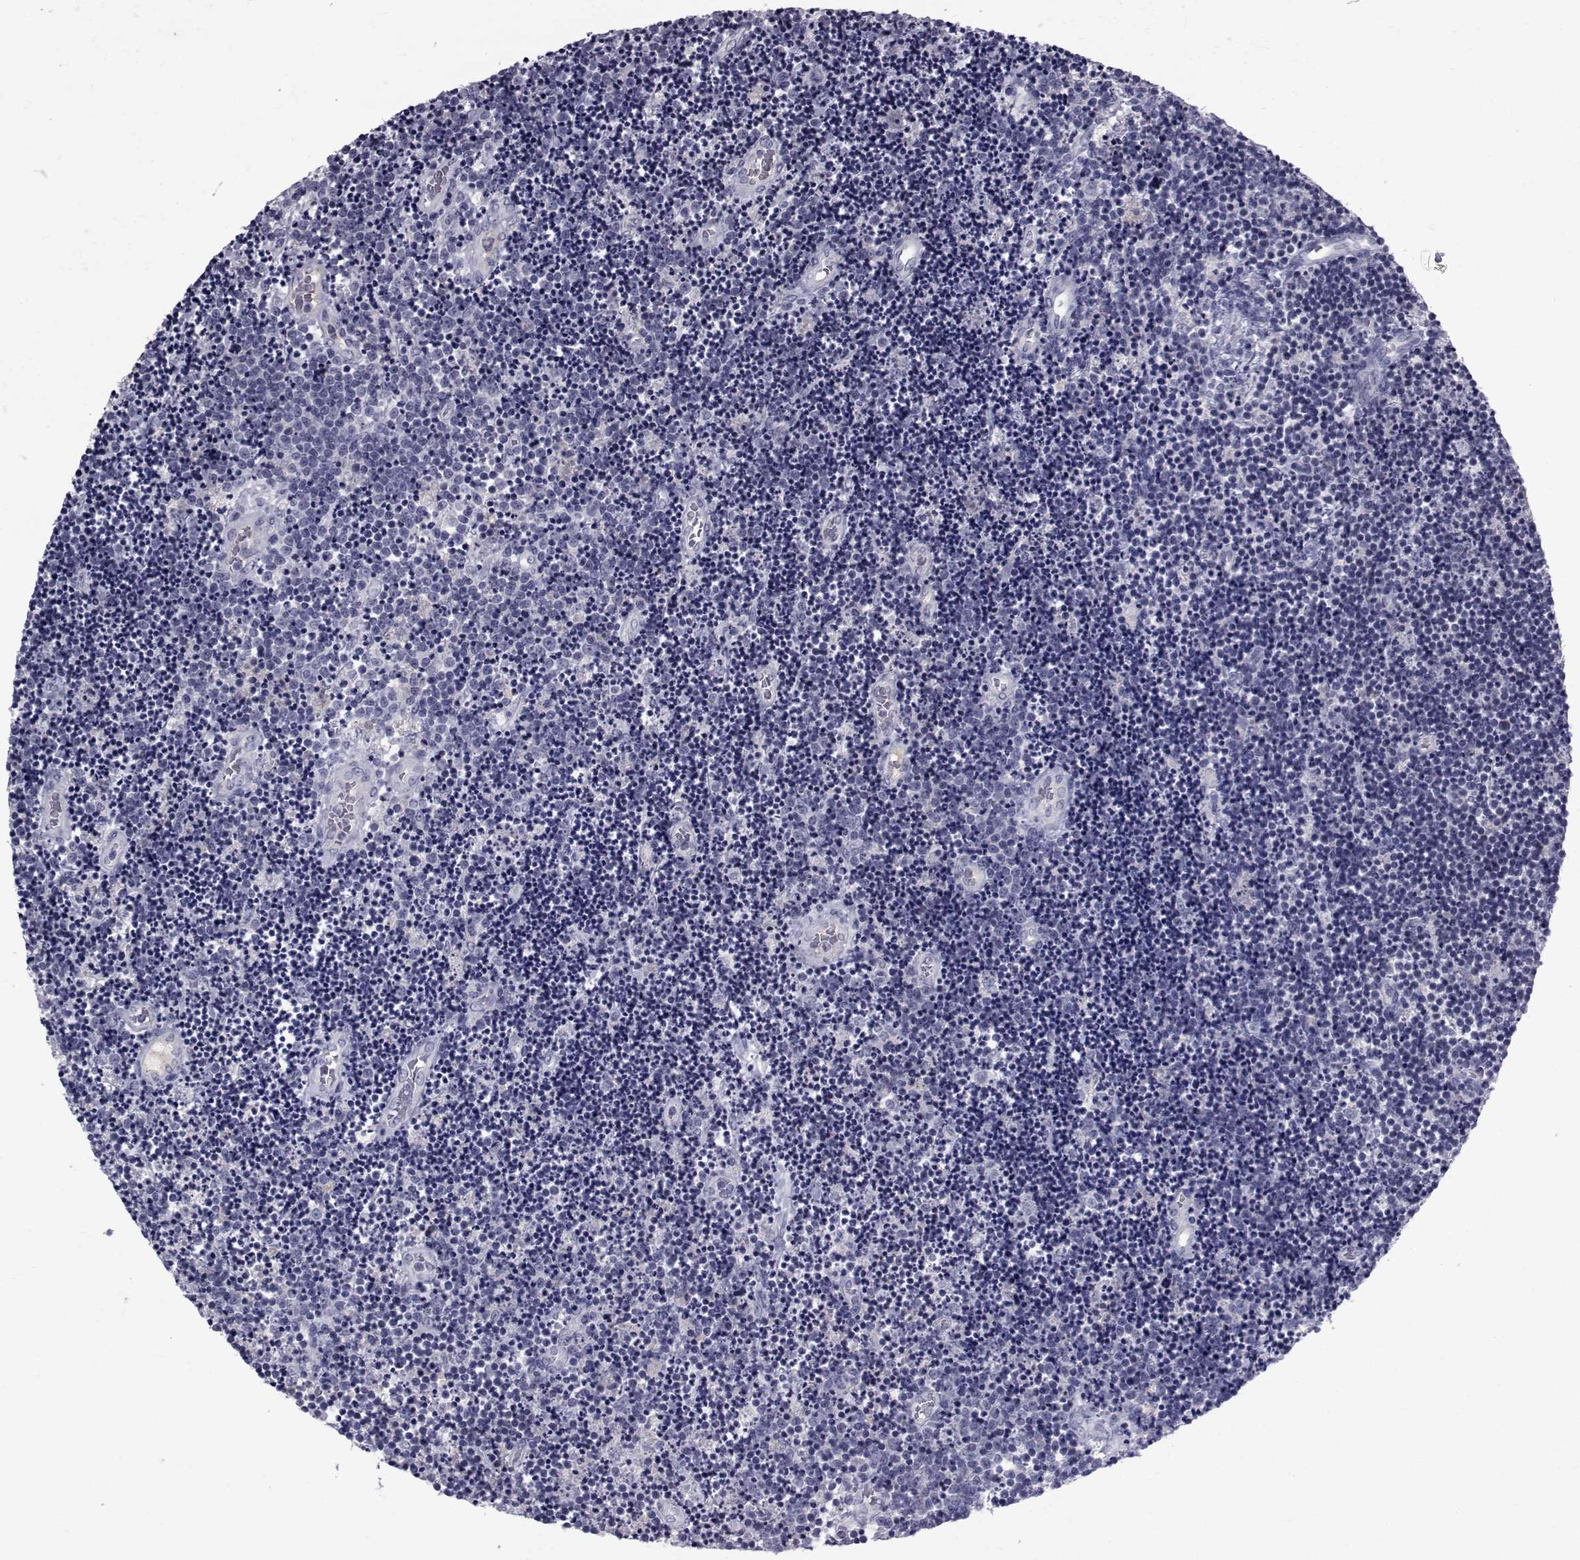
{"staining": {"intensity": "negative", "quantity": "none", "location": "none"}, "tissue": "lymphoma", "cell_type": "Tumor cells", "image_type": "cancer", "snomed": [{"axis": "morphology", "description": "Malignant lymphoma, non-Hodgkin's type, Low grade"}, {"axis": "topography", "description": "Brain"}], "caption": "Tumor cells show no significant positivity in malignant lymphoma, non-Hodgkin's type (low-grade).", "gene": "PAX2", "patient": {"sex": "female", "age": 66}}